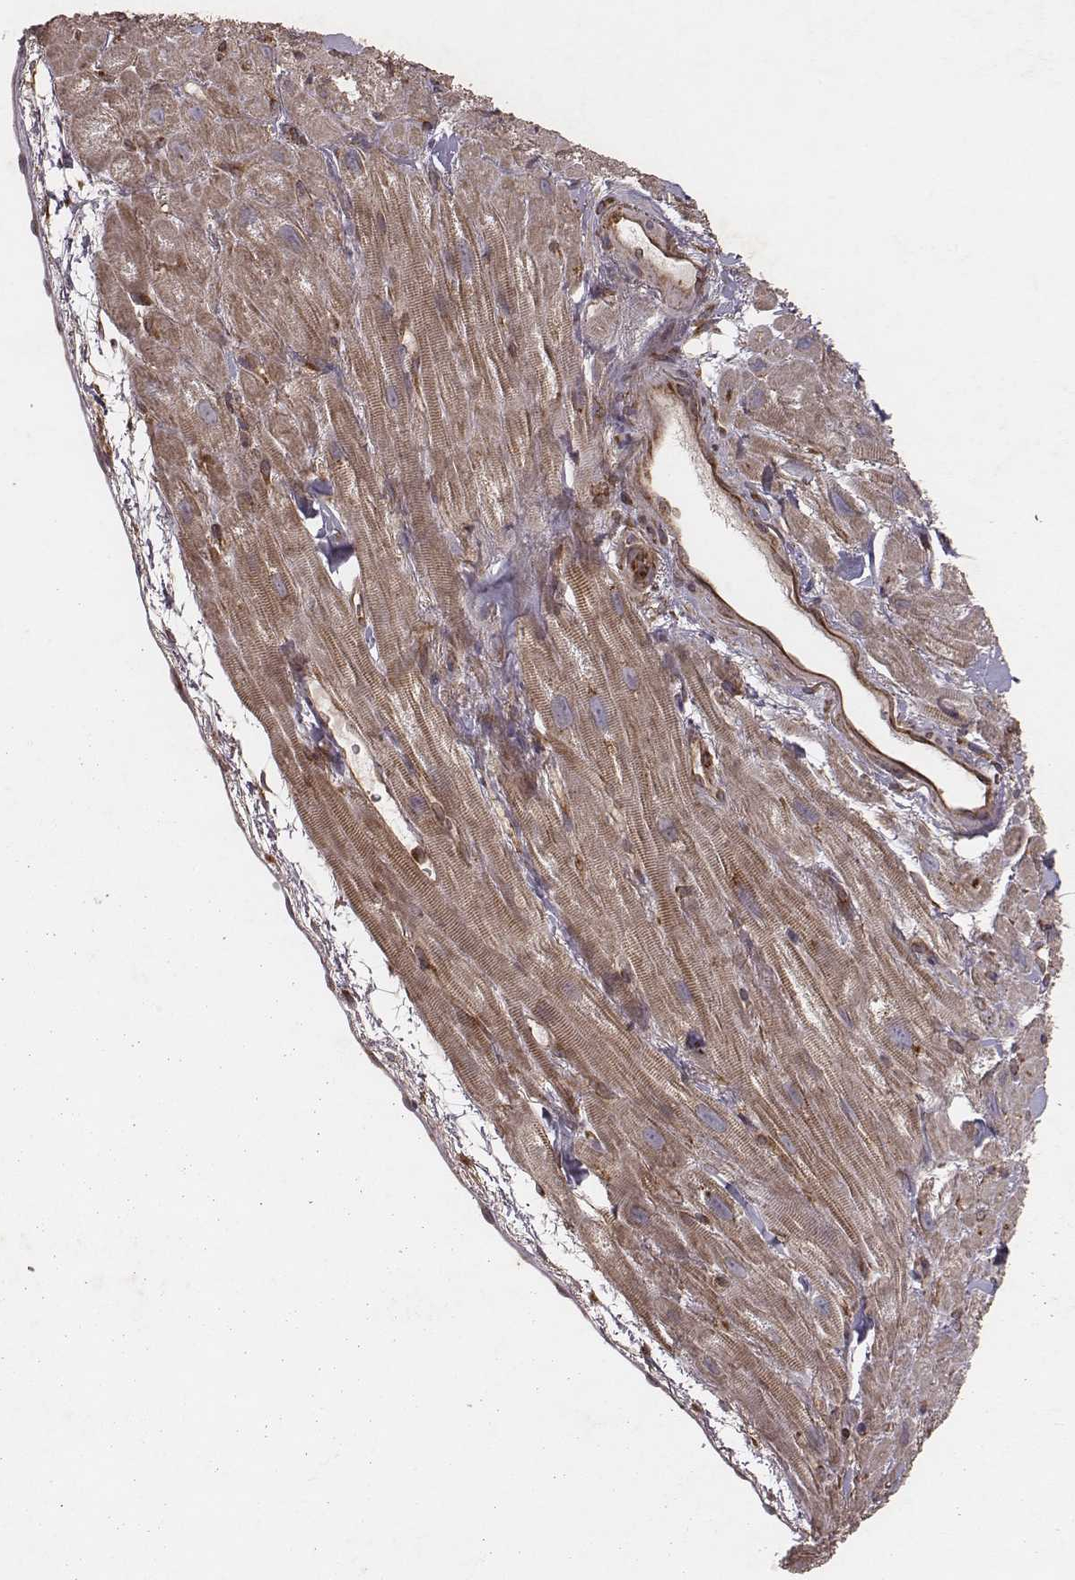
{"staining": {"intensity": "weak", "quantity": "25%-75%", "location": "cytoplasmic/membranous"}, "tissue": "heart muscle", "cell_type": "Cardiomyocytes", "image_type": "normal", "snomed": [{"axis": "morphology", "description": "Normal tissue, NOS"}, {"axis": "topography", "description": "Heart"}], "caption": "About 25%-75% of cardiomyocytes in benign heart muscle exhibit weak cytoplasmic/membranous protein positivity as visualized by brown immunohistochemical staining.", "gene": "TXLNA", "patient": {"sex": "female", "age": 62}}